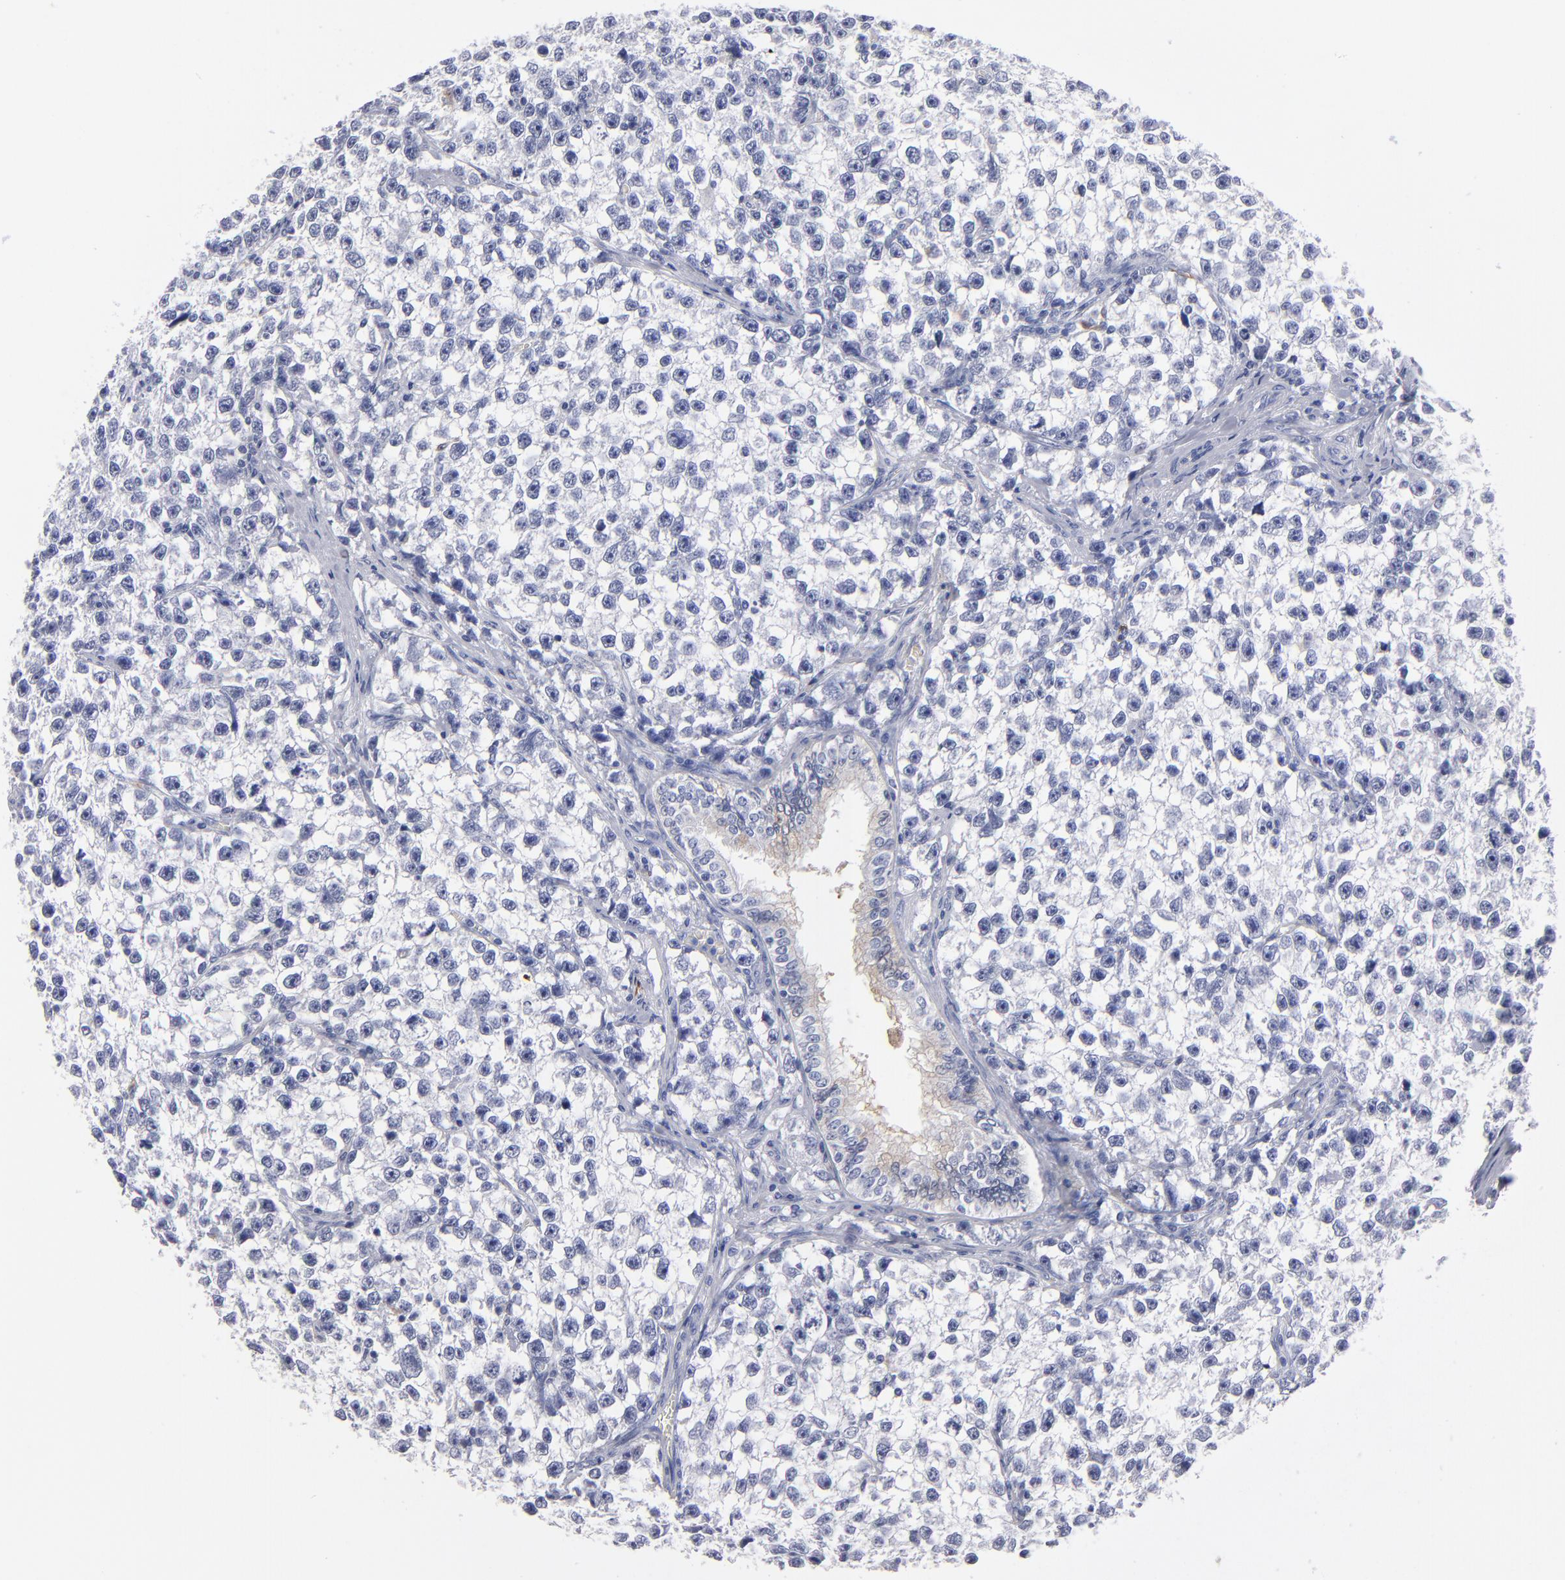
{"staining": {"intensity": "negative", "quantity": "none", "location": "none"}, "tissue": "testis cancer", "cell_type": "Tumor cells", "image_type": "cancer", "snomed": [{"axis": "morphology", "description": "Seminoma, NOS"}, {"axis": "morphology", "description": "Carcinoma, Embryonal, NOS"}, {"axis": "topography", "description": "Testis"}], "caption": "Immunohistochemical staining of embryonal carcinoma (testis) reveals no significant positivity in tumor cells.", "gene": "FABP4", "patient": {"sex": "male", "age": 30}}